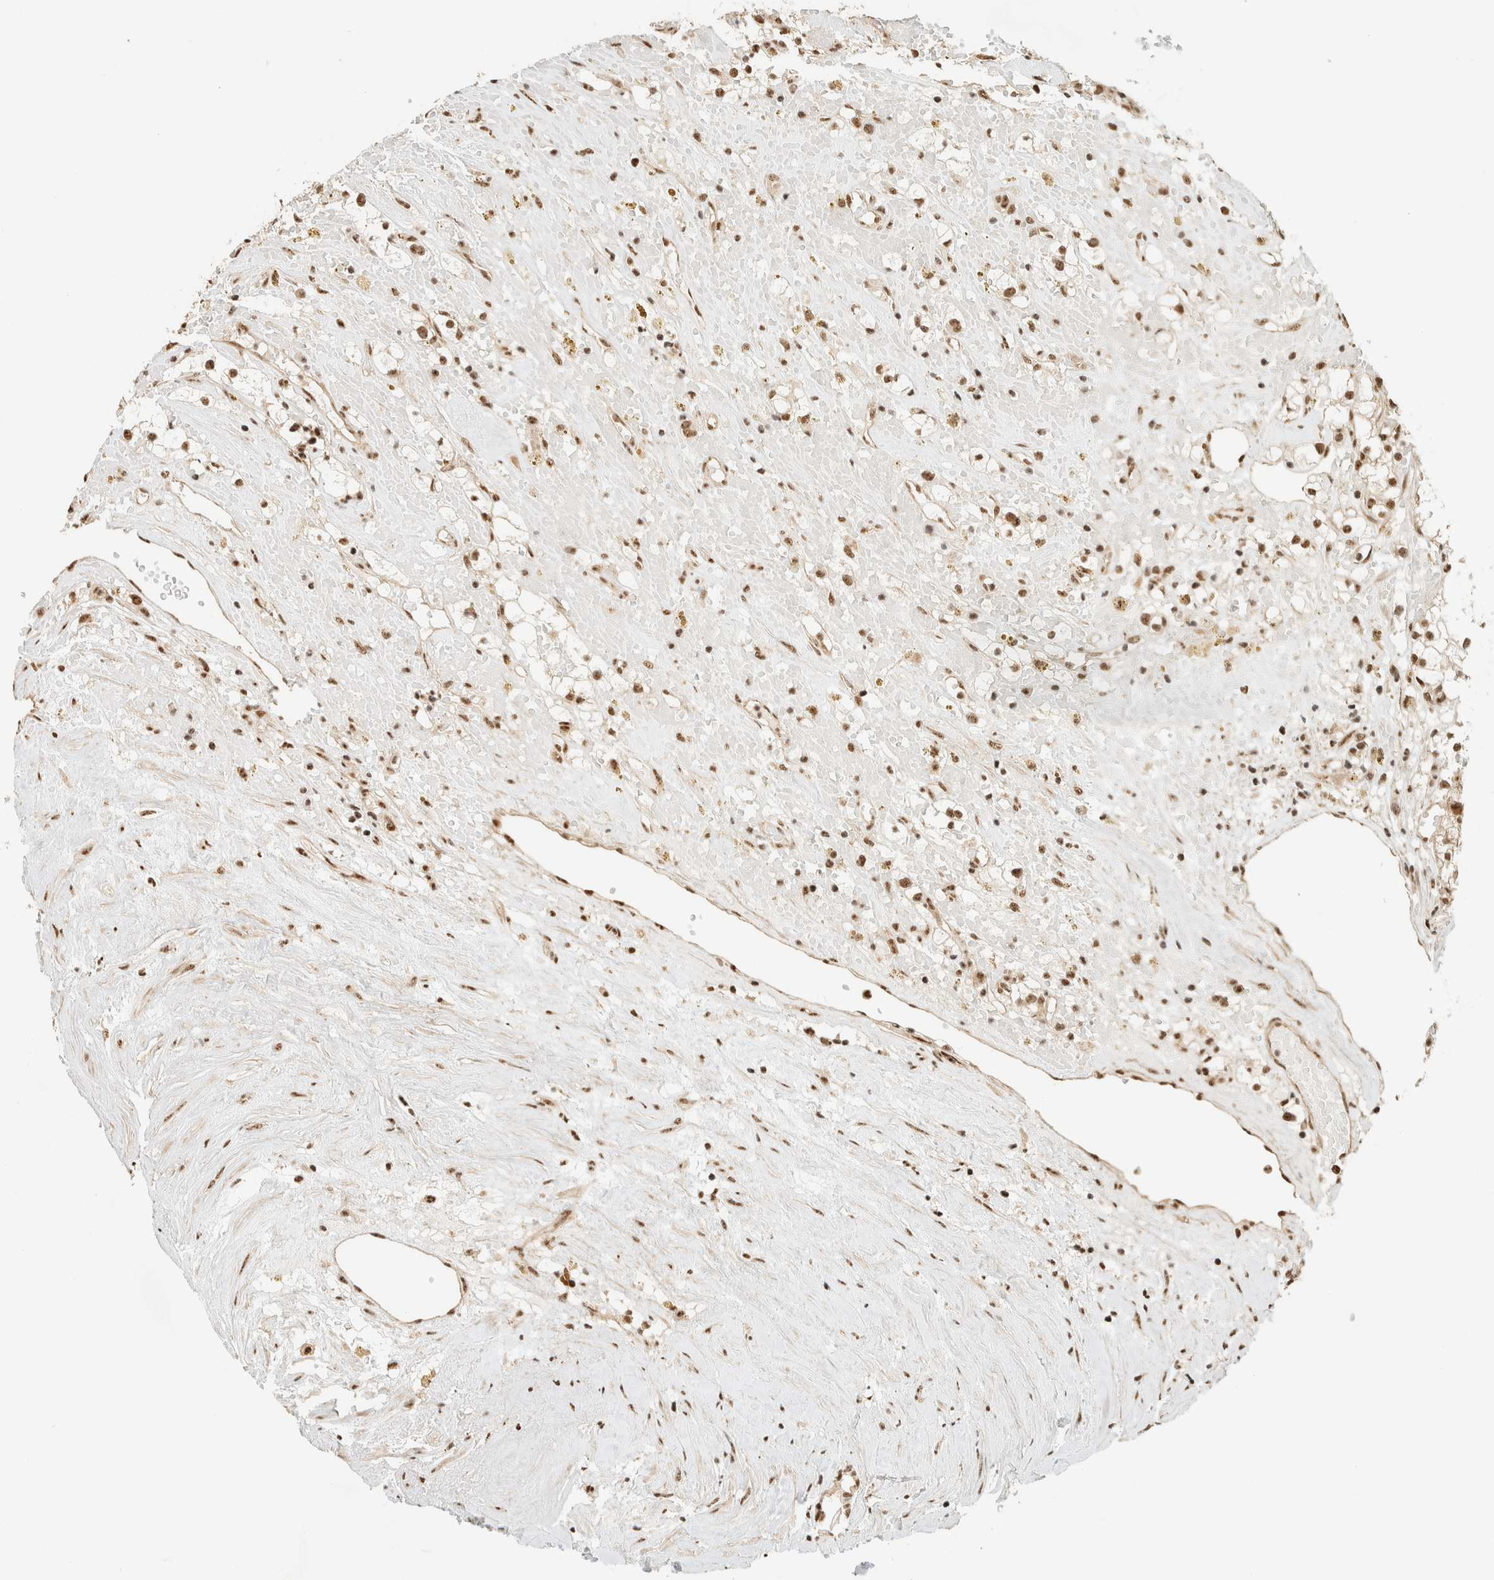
{"staining": {"intensity": "moderate", "quantity": ">75%", "location": "nuclear"}, "tissue": "renal cancer", "cell_type": "Tumor cells", "image_type": "cancer", "snomed": [{"axis": "morphology", "description": "Adenocarcinoma, NOS"}, {"axis": "topography", "description": "Kidney"}], "caption": "Immunohistochemical staining of renal cancer demonstrates medium levels of moderate nuclear expression in about >75% of tumor cells.", "gene": "SIK1", "patient": {"sex": "male", "age": 56}}